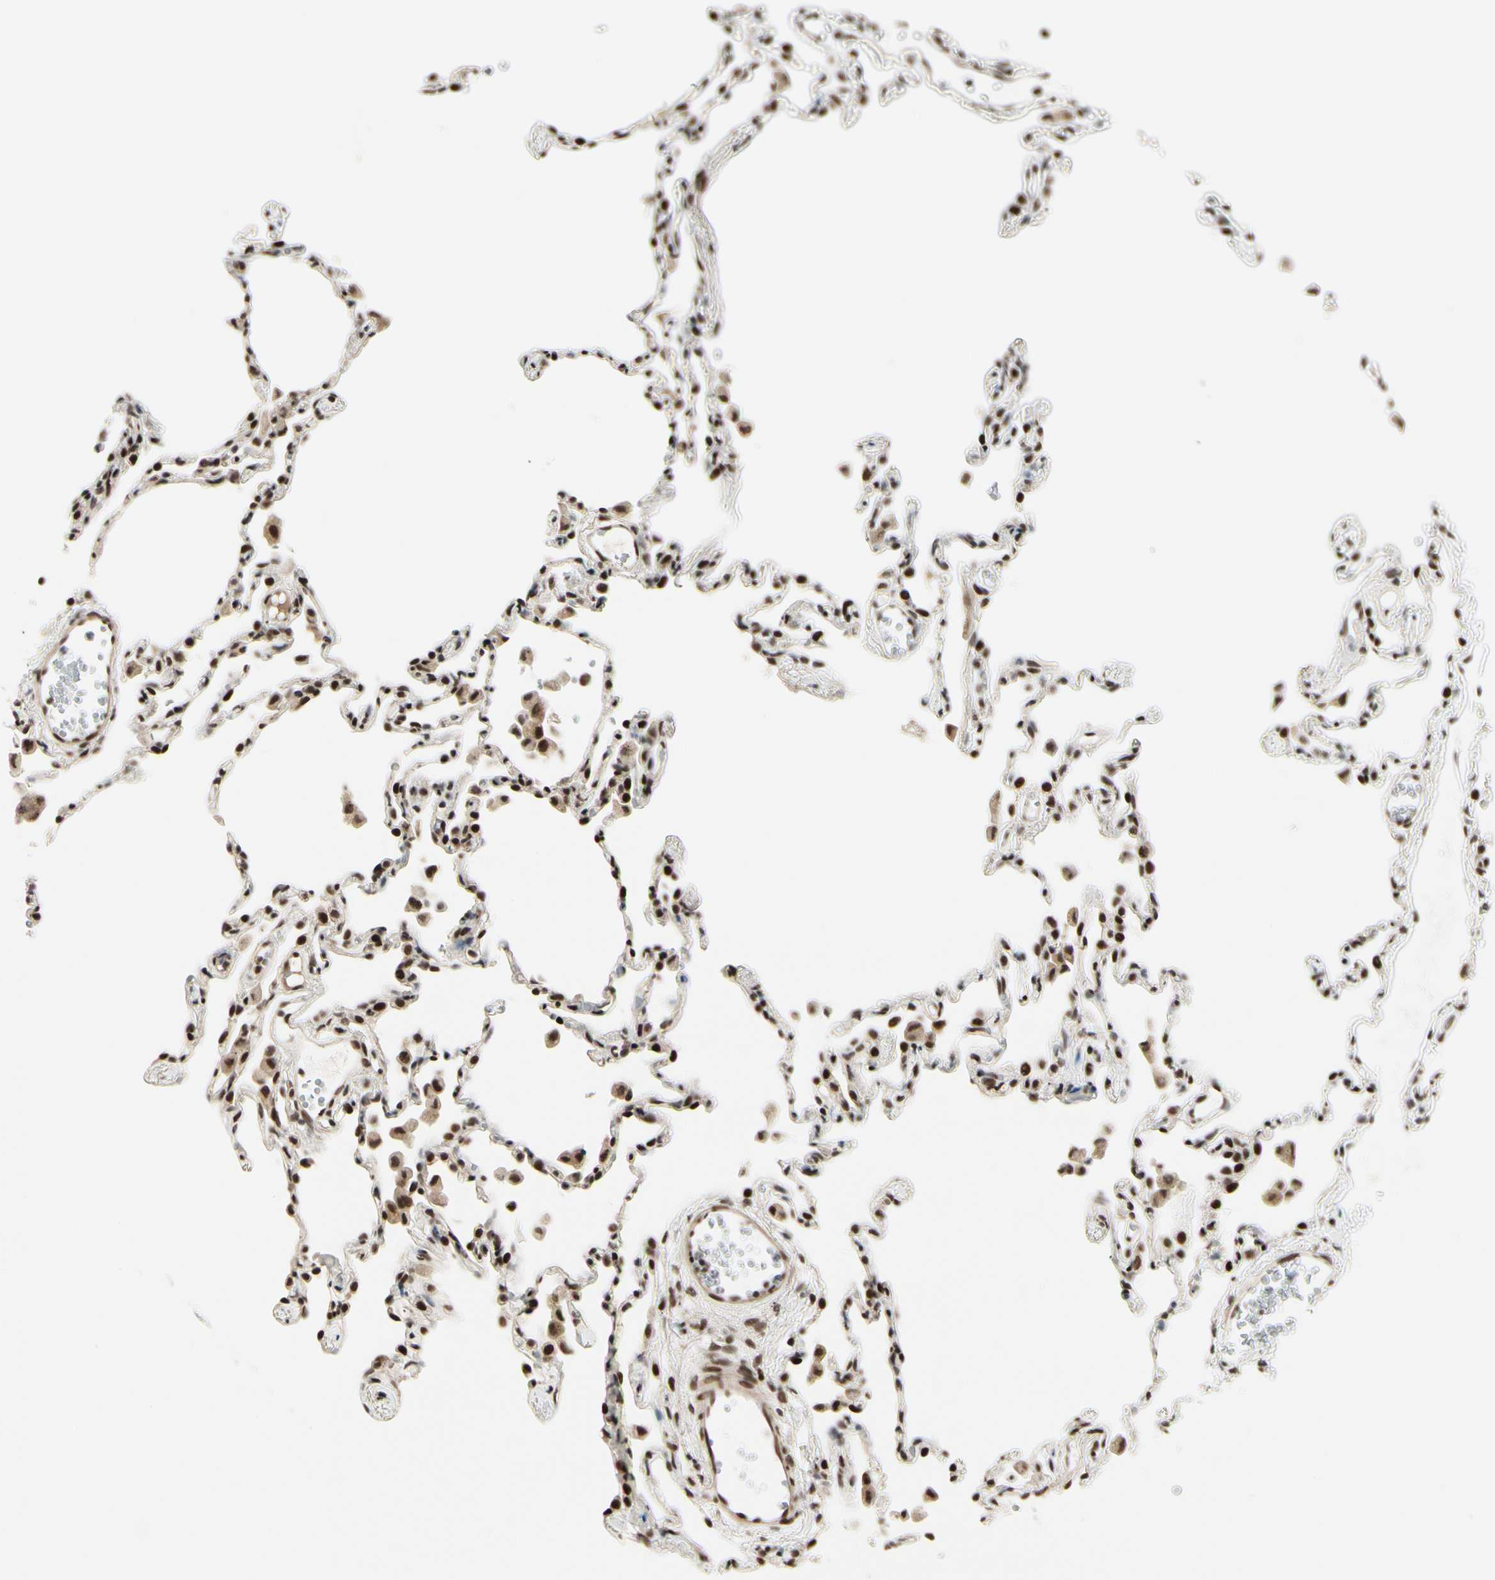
{"staining": {"intensity": "strong", "quantity": "25%-75%", "location": "nuclear"}, "tissue": "lung", "cell_type": "Alveolar cells", "image_type": "normal", "snomed": [{"axis": "morphology", "description": "Normal tissue, NOS"}, {"axis": "topography", "description": "Lung"}], "caption": "Protein staining exhibits strong nuclear expression in approximately 25%-75% of alveolar cells in unremarkable lung. Nuclei are stained in blue.", "gene": "CHAMP1", "patient": {"sex": "female", "age": 49}}